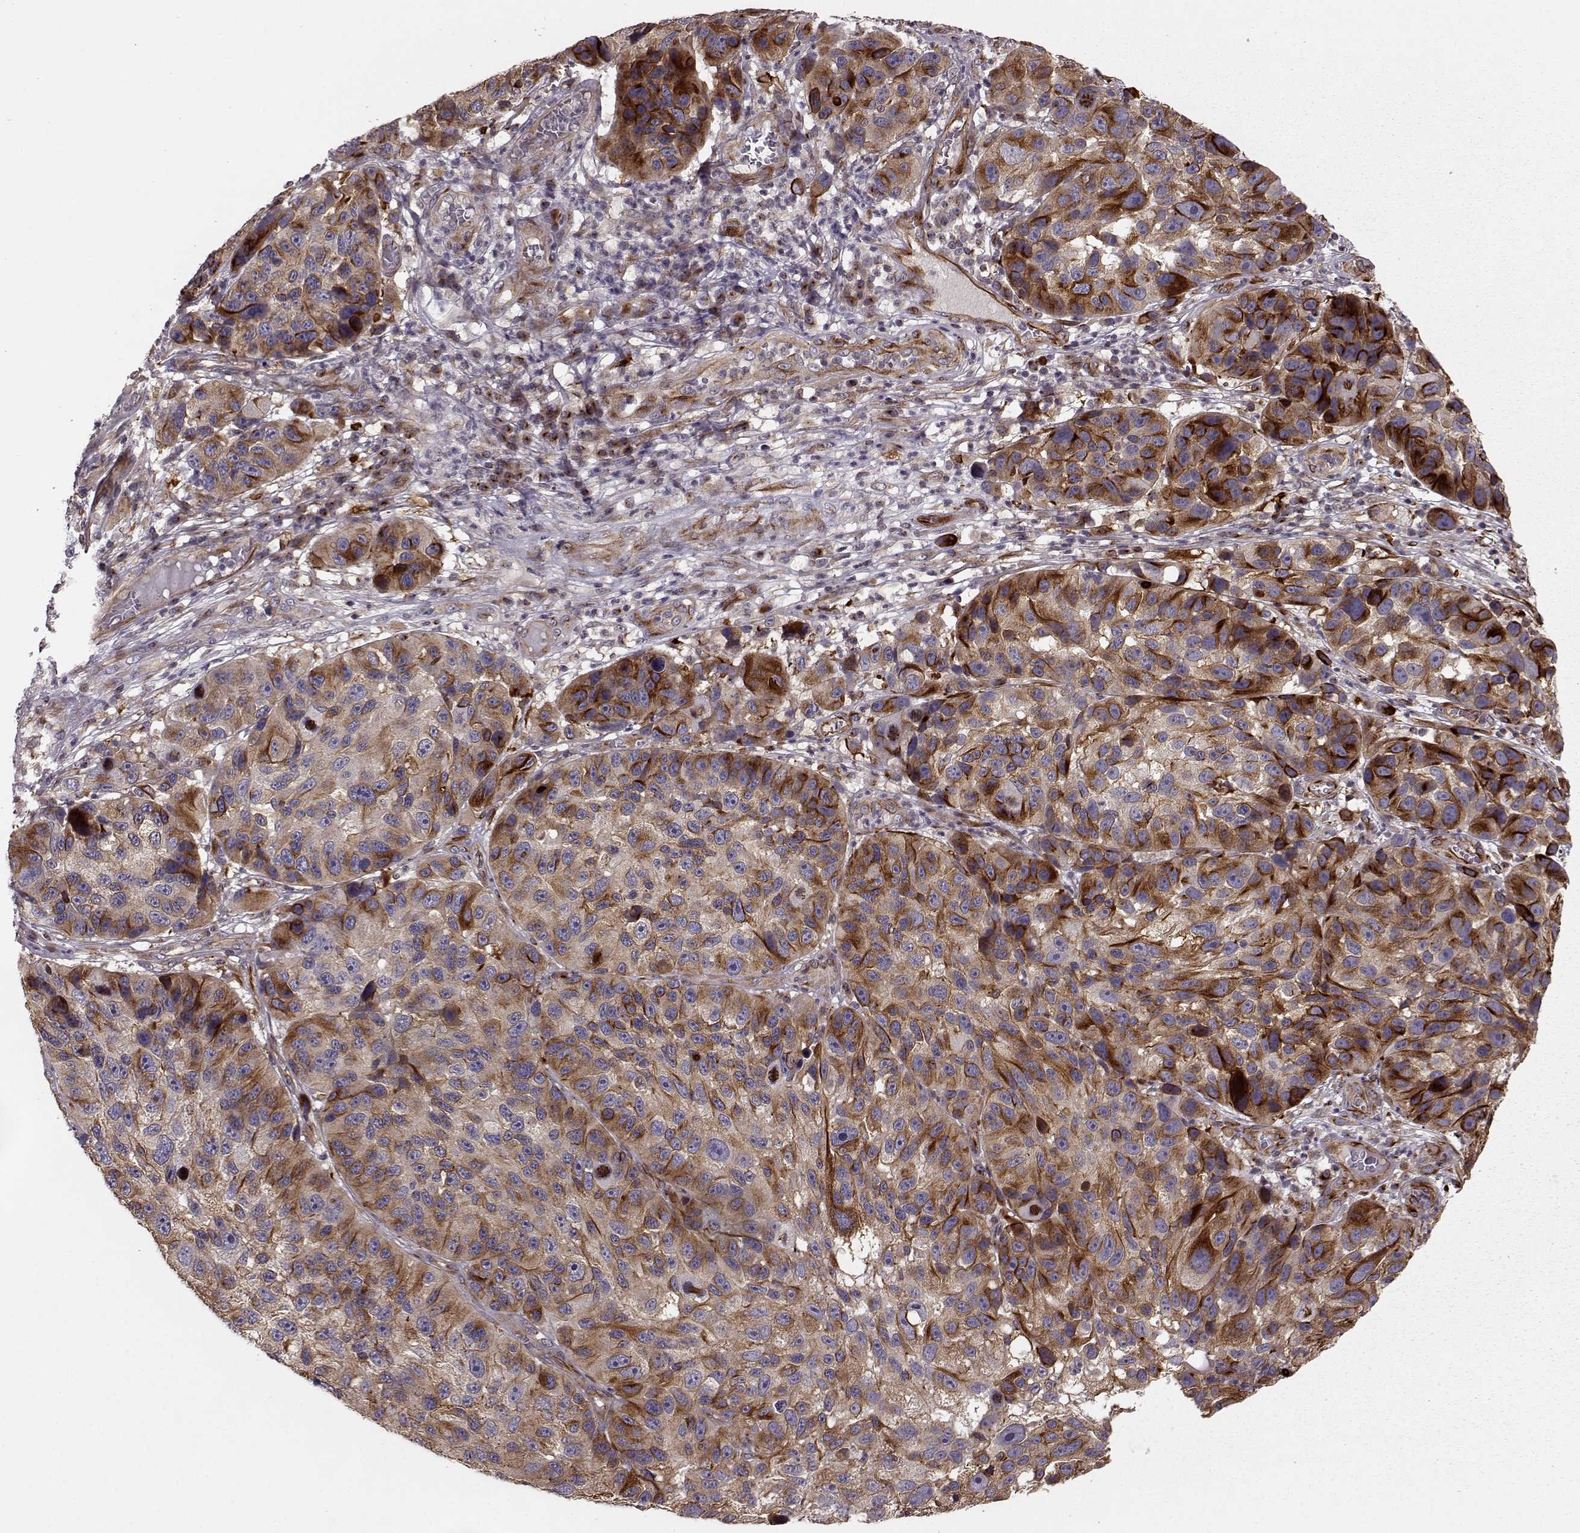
{"staining": {"intensity": "strong", "quantity": "<25%", "location": "cytoplasmic/membranous"}, "tissue": "melanoma", "cell_type": "Tumor cells", "image_type": "cancer", "snomed": [{"axis": "morphology", "description": "Malignant melanoma, NOS"}, {"axis": "topography", "description": "Skin"}], "caption": "An IHC histopathology image of neoplastic tissue is shown. Protein staining in brown highlights strong cytoplasmic/membranous positivity in malignant melanoma within tumor cells.", "gene": "MTR", "patient": {"sex": "male", "age": 53}}